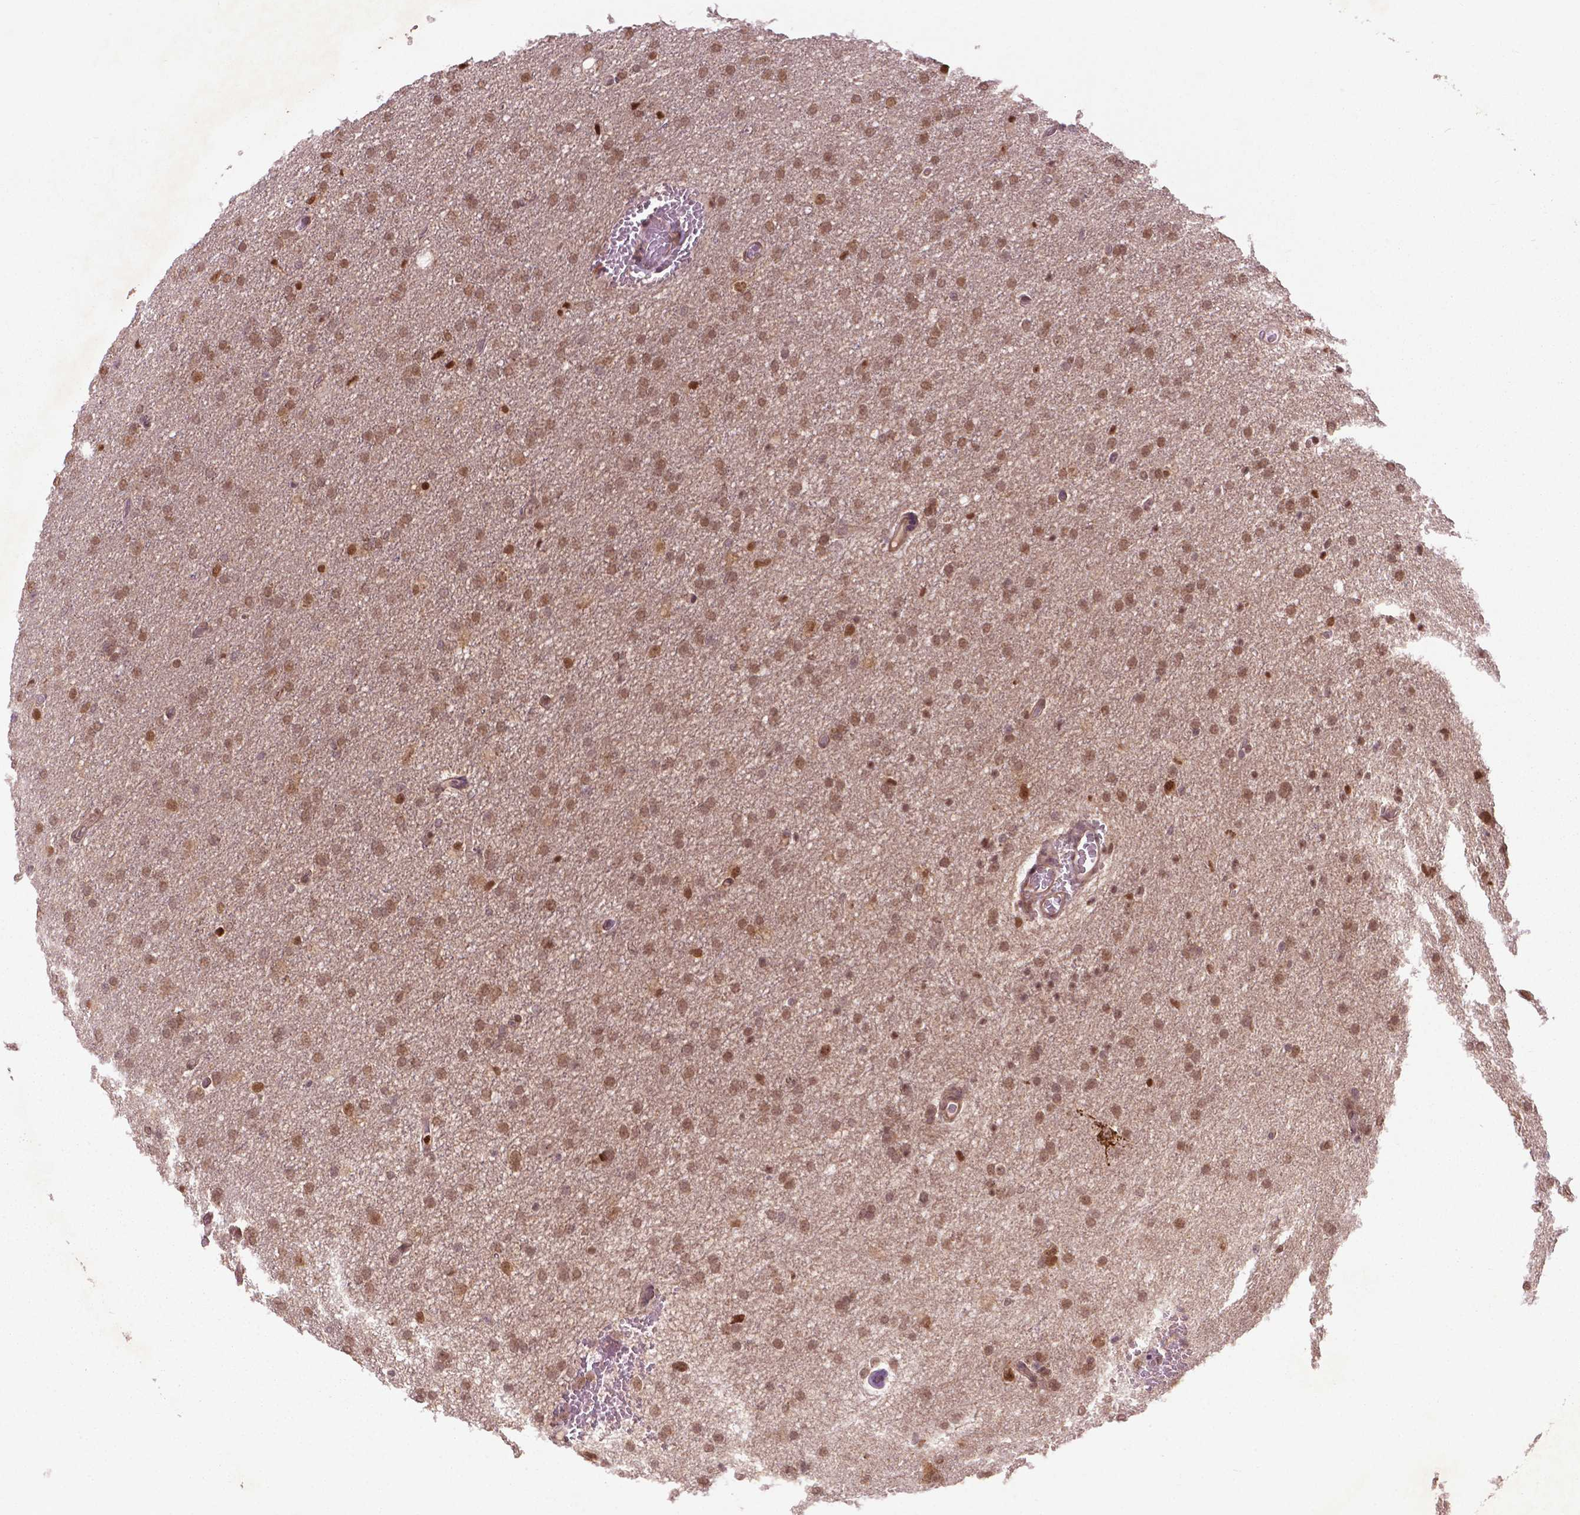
{"staining": {"intensity": "weak", "quantity": ">75%", "location": "cytoplasmic/membranous,nuclear"}, "tissue": "glioma", "cell_type": "Tumor cells", "image_type": "cancer", "snomed": [{"axis": "morphology", "description": "Glioma, malignant, High grade"}, {"axis": "topography", "description": "Cerebral cortex"}], "caption": "Malignant glioma (high-grade) stained with immunohistochemistry (IHC) displays weak cytoplasmic/membranous and nuclear expression in approximately >75% of tumor cells.", "gene": "NFAT5", "patient": {"sex": "male", "age": 70}}